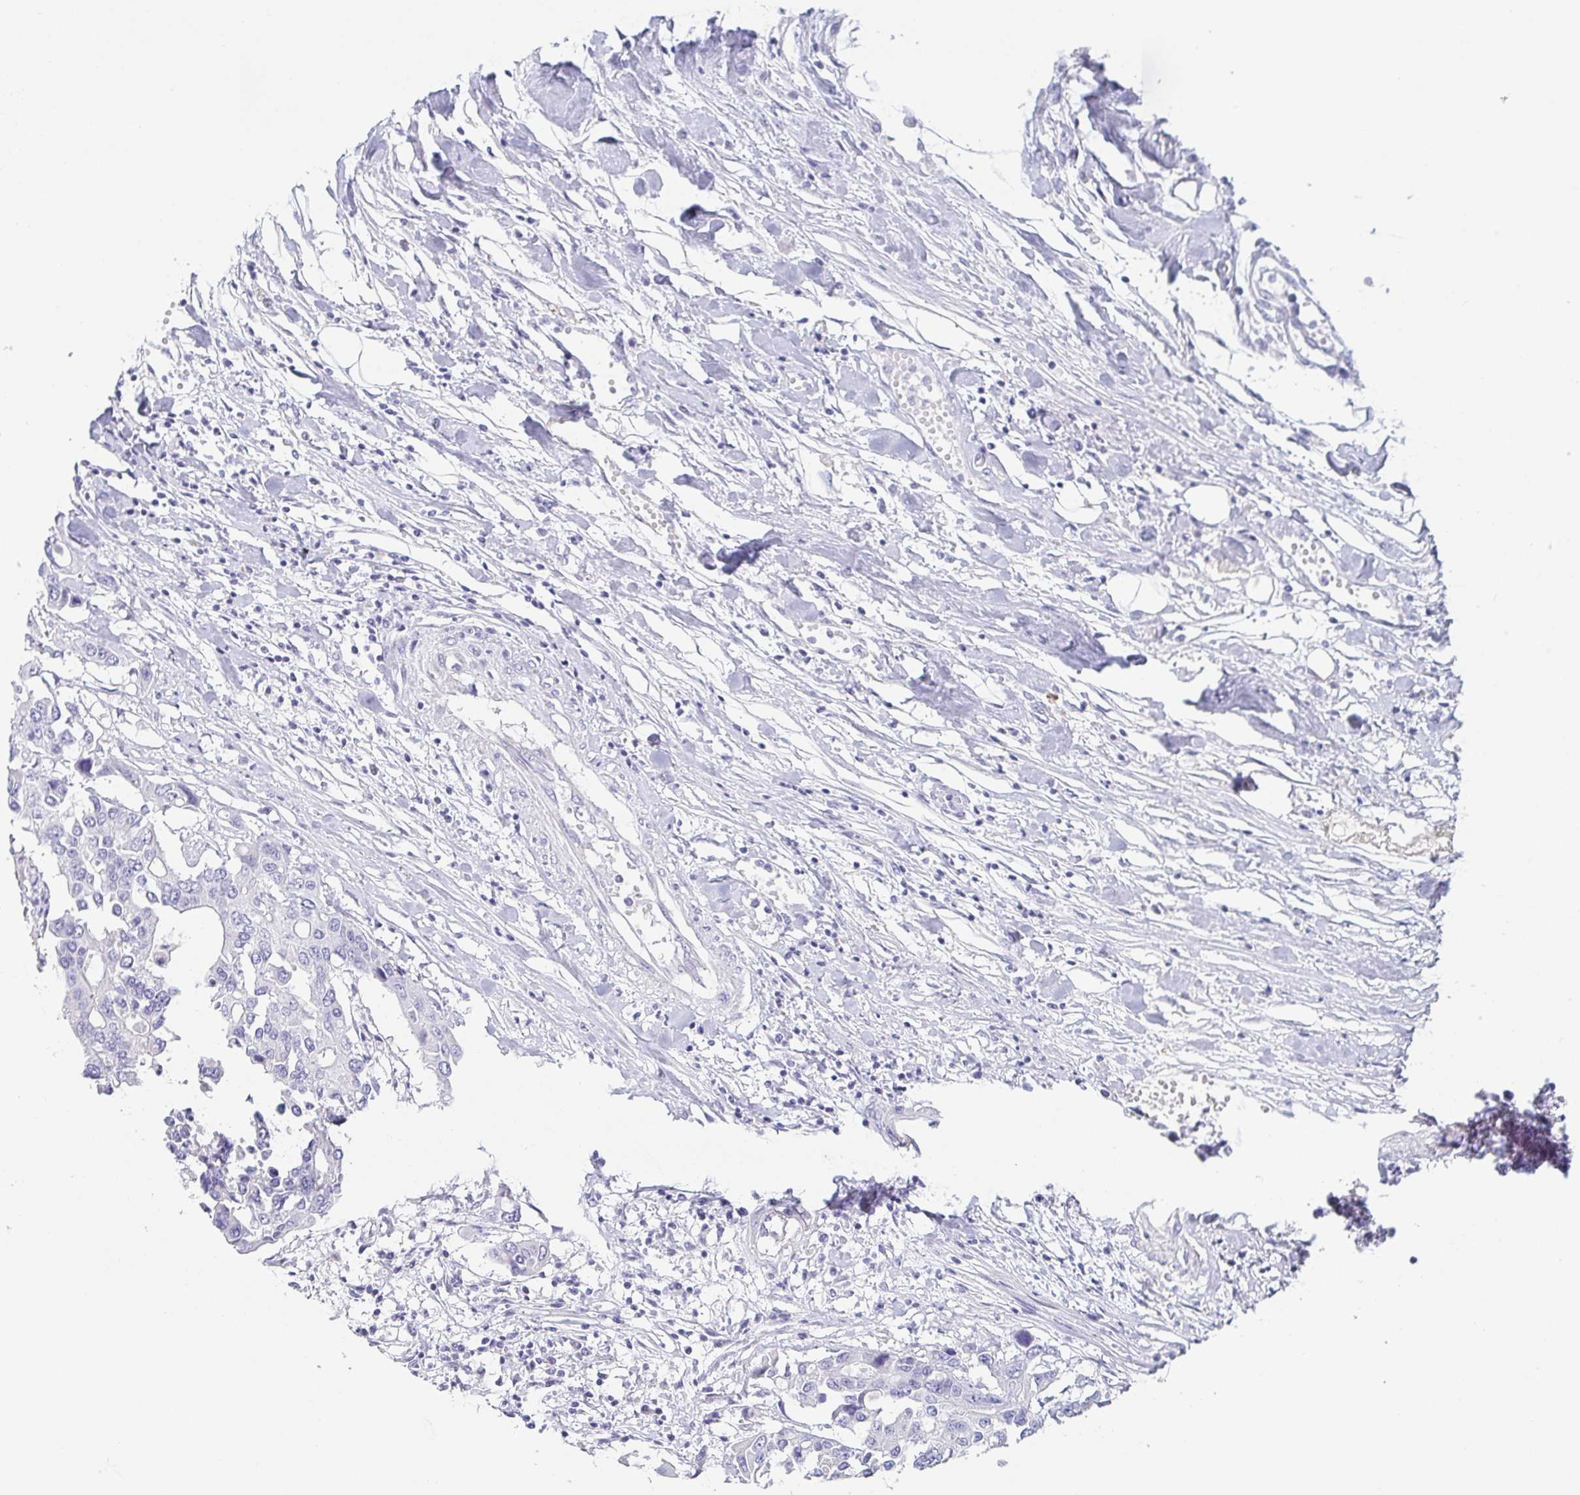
{"staining": {"intensity": "negative", "quantity": "none", "location": "none"}, "tissue": "colorectal cancer", "cell_type": "Tumor cells", "image_type": "cancer", "snomed": [{"axis": "morphology", "description": "Adenocarcinoma, NOS"}, {"axis": "topography", "description": "Colon"}], "caption": "Immunohistochemical staining of colorectal cancer shows no significant expression in tumor cells.", "gene": "PRR27", "patient": {"sex": "male", "age": 77}}